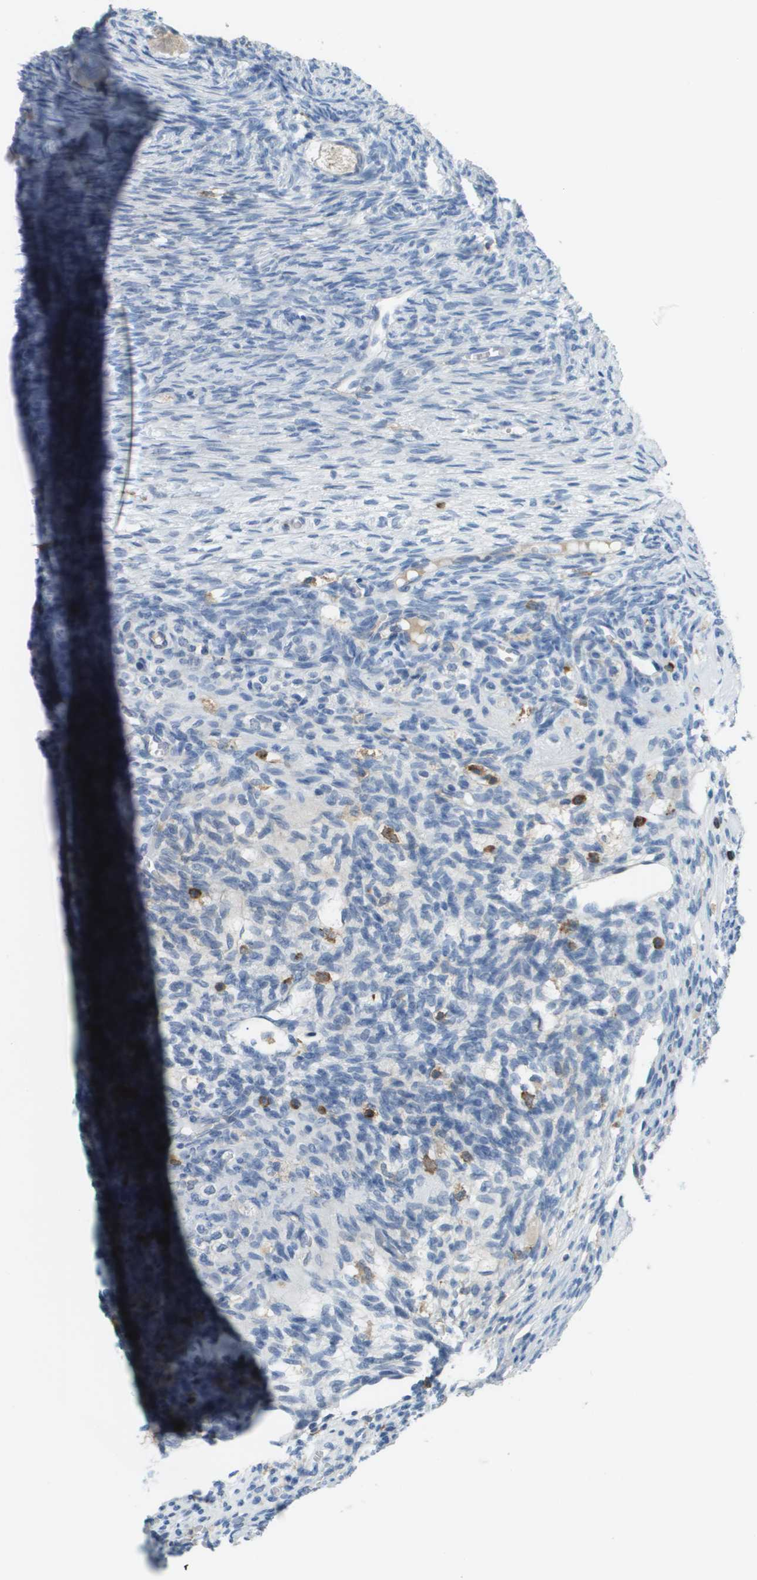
{"staining": {"intensity": "weak", "quantity": "25%-75%", "location": "cytoplasmic/membranous"}, "tissue": "ovary", "cell_type": "Follicle cells", "image_type": "normal", "snomed": [{"axis": "morphology", "description": "Normal tissue, NOS"}, {"axis": "topography", "description": "Ovary"}], "caption": "DAB (3,3'-diaminobenzidine) immunohistochemical staining of unremarkable ovary demonstrates weak cytoplasmic/membranous protein staining in about 25%-75% of follicle cells.", "gene": "APBB1IP", "patient": {"sex": "female", "age": 27}}